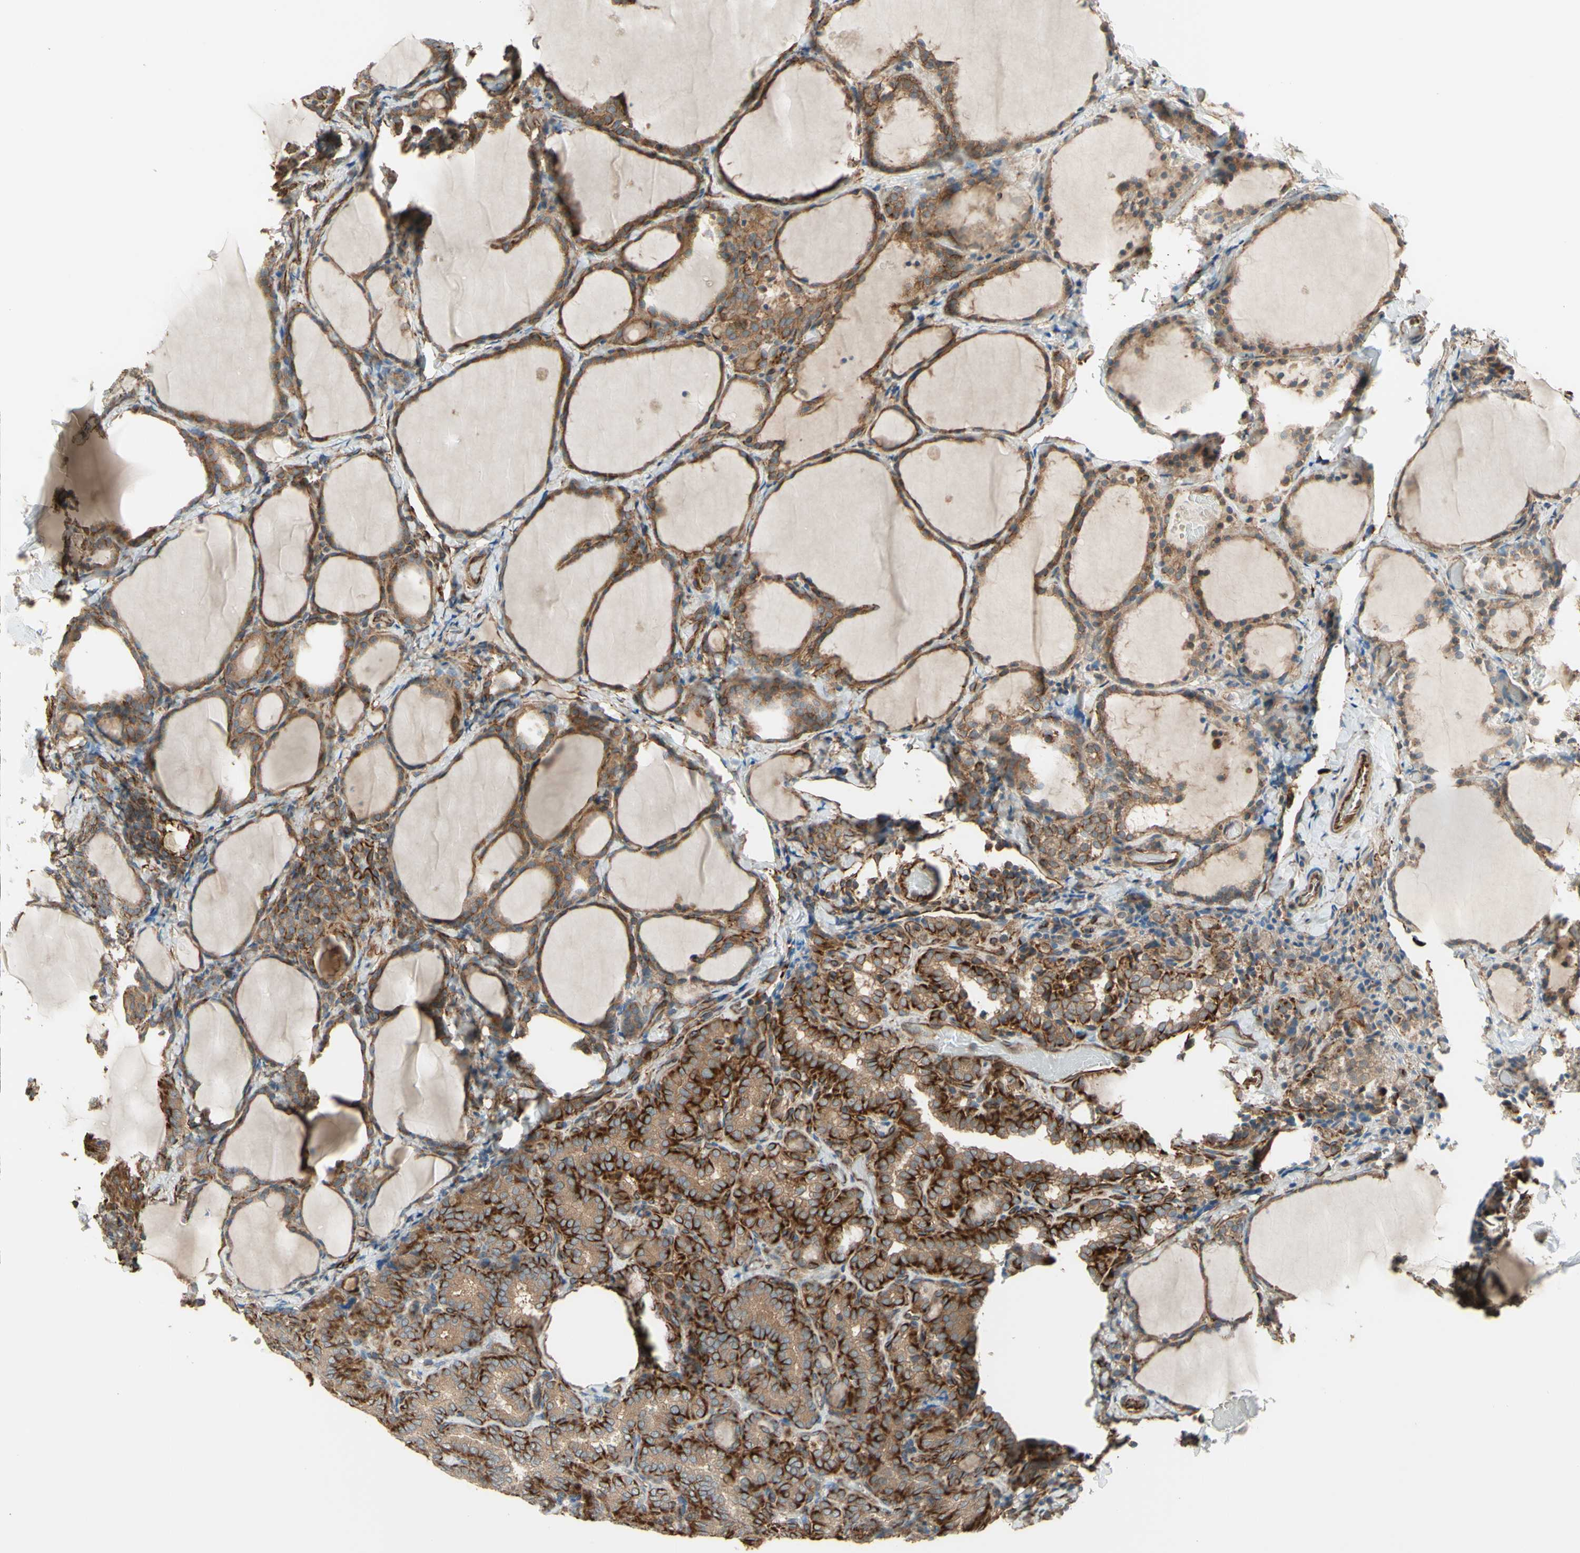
{"staining": {"intensity": "moderate", "quantity": ">75%", "location": "cytoplasmic/membranous"}, "tissue": "thyroid cancer", "cell_type": "Tumor cells", "image_type": "cancer", "snomed": [{"axis": "morphology", "description": "Normal tissue, NOS"}, {"axis": "morphology", "description": "Papillary adenocarcinoma, NOS"}, {"axis": "topography", "description": "Thyroid gland"}], "caption": "A photomicrograph showing moderate cytoplasmic/membranous expression in about >75% of tumor cells in thyroid cancer (papillary adenocarcinoma), as visualized by brown immunohistochemical staining.", "gene": "TRAF2", "patient": {"sex": "female", "age": 30}}